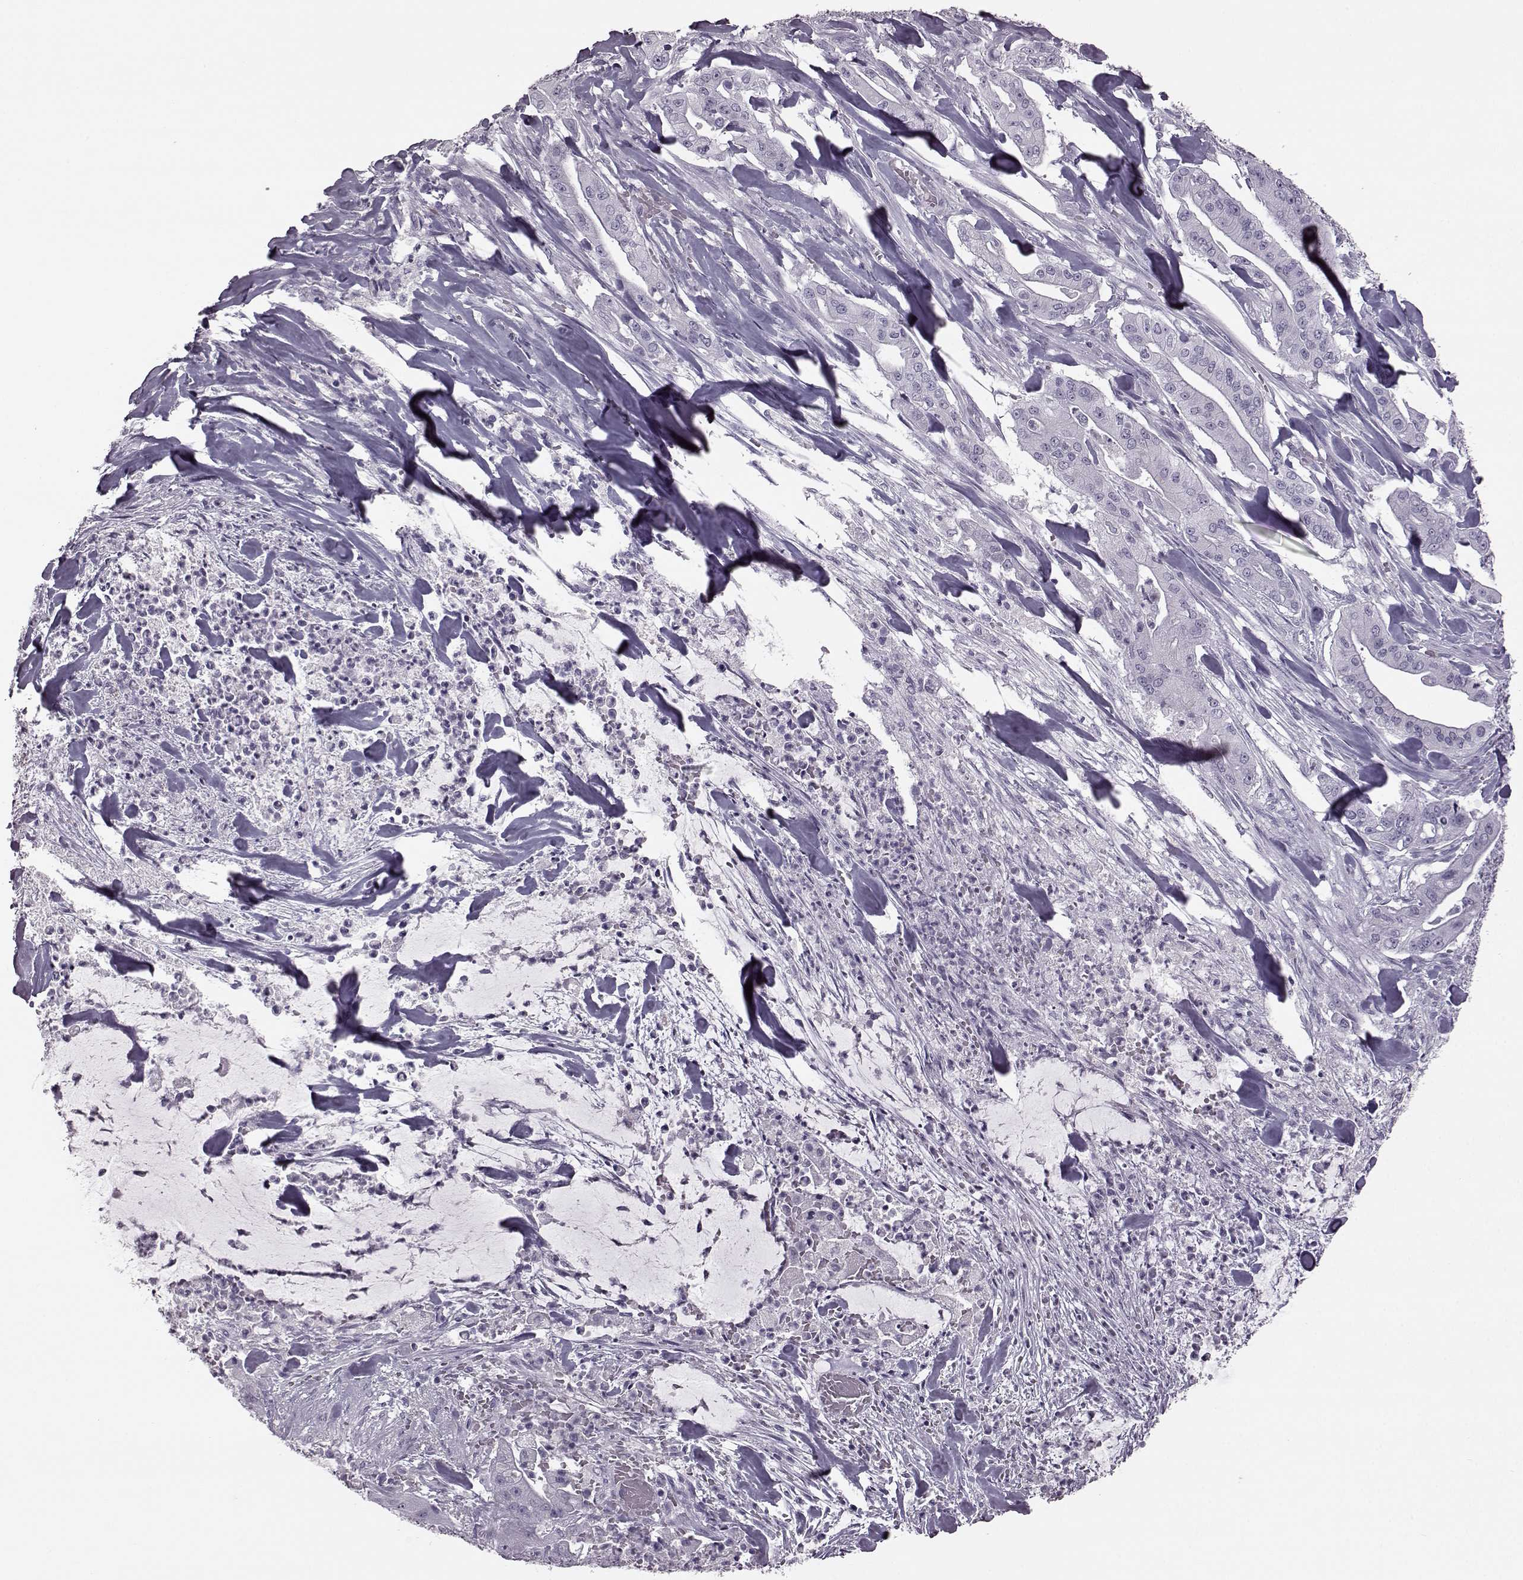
{"staining": {"intensity": "negative", "quantity": "none", "location": "none"}, "tissue": "pancreatic cancer", "cell_type": "Tumor cells", "image_type": "cancer", "snomed": [{"axis": "morphology", "description": "Normal tissue, NOS"}, {"axis": "morphology", "description": "Inflammation, NOS"}, {"axis": "morphology", "description": "Adenocarcinoma, NOS"}, {"axis": "topography", "description": "Pancreas"}], "caption": "The histopathology image reveals no staining of tumor cells in pancreatic adenocarcinoma.", "gene": "JSRP1", "patient": {"sex": "male", "age": 57}}